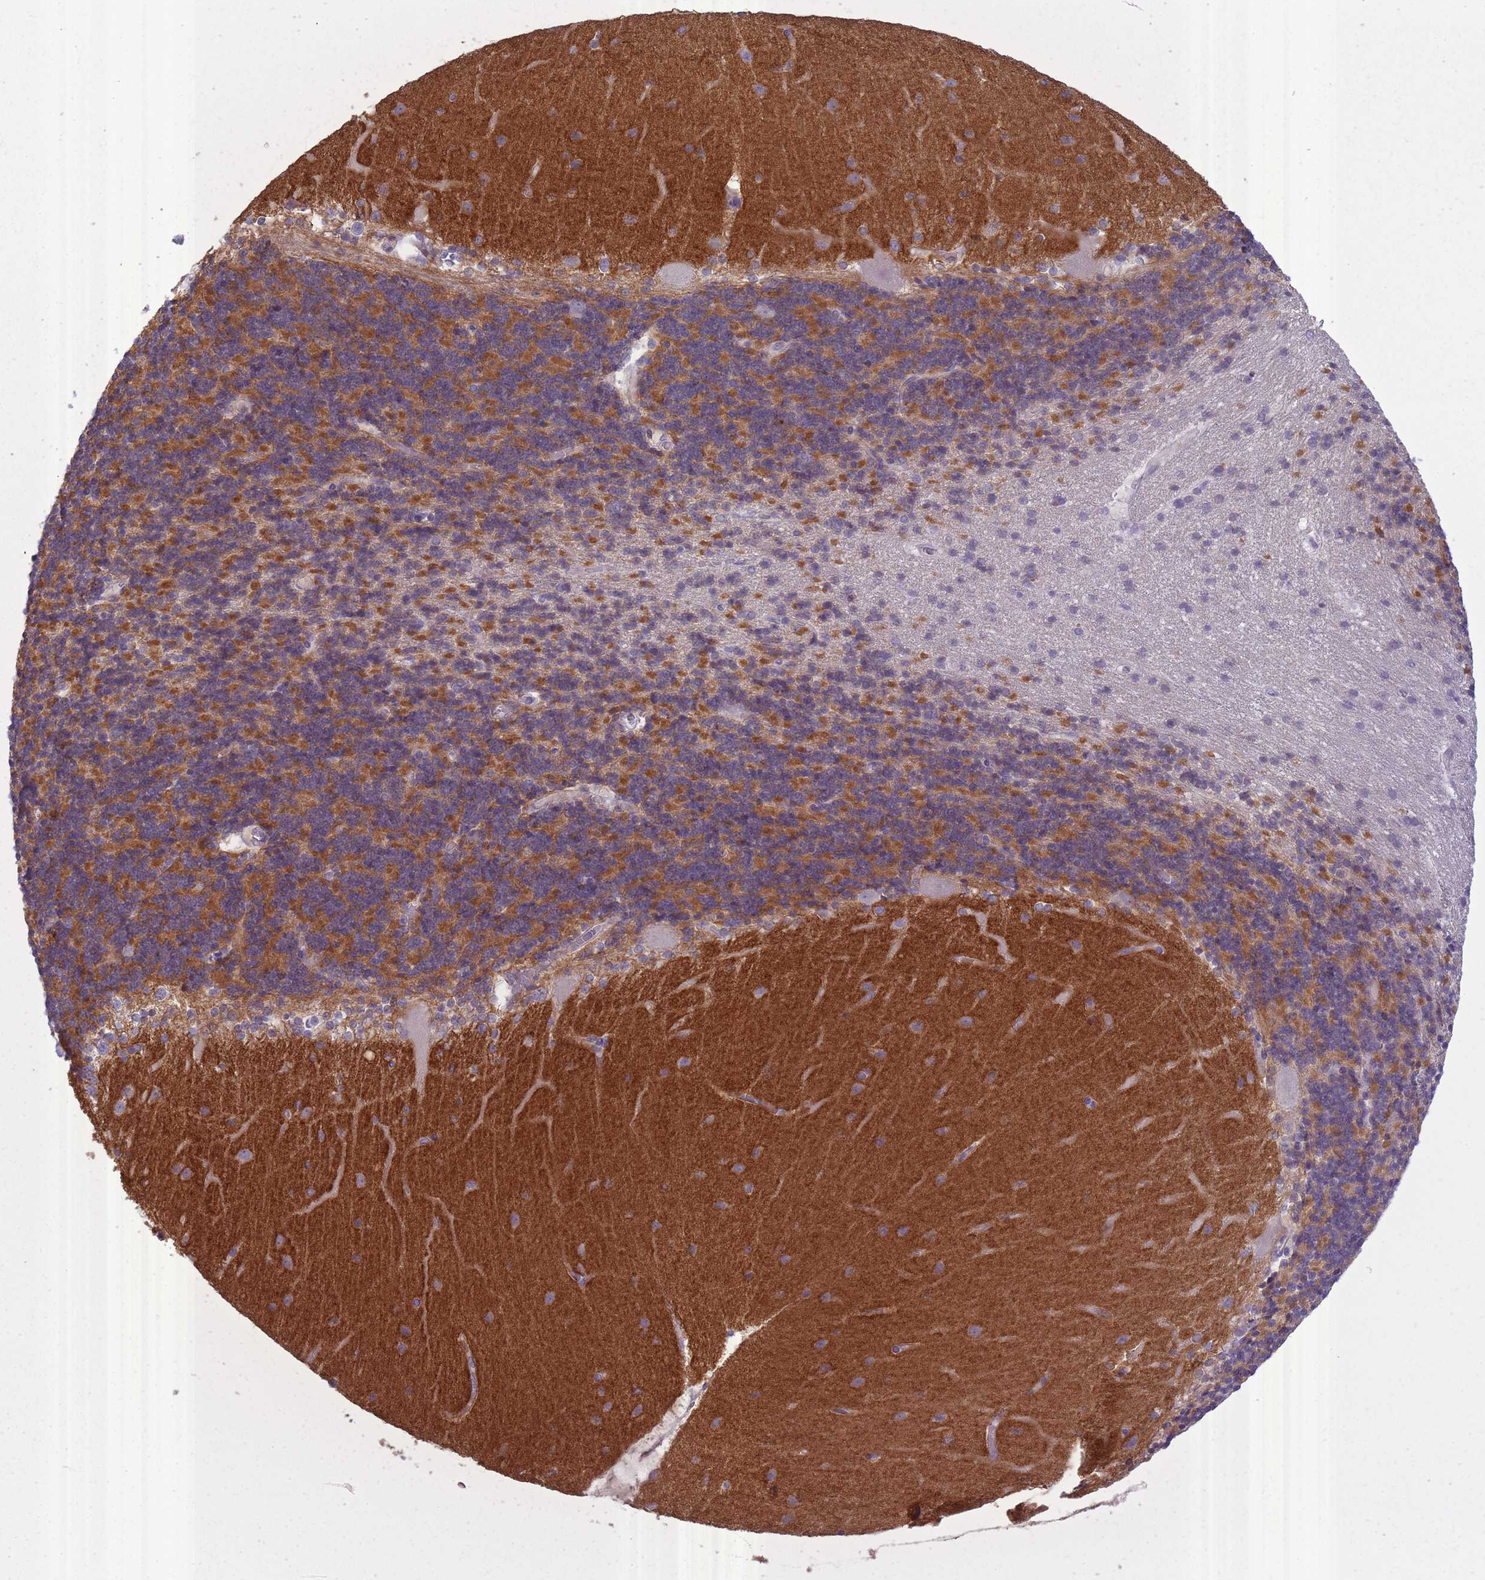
{"staining": {"intensity": "moderate", "quantity": "25%-75%", "location": "cytoplasmic/membranous"}, "tissue": "cerebellum", "cell_type": "Cells in granular layer", "image_type": "normal", "snomed": [{"axis": "morphology", "description": "Normal tissue, NOS"}, {"axis": "topography", "description": "Cerebellum"}], "caption": "The photomicrograph displays staining of normal cerebellum, revealing moderate cytoplasmic/membranous protein positivity (brown color) within cells in granular layer. Using DAB (brown) and hematoxylin (blue) stains, captured at high magnification using brightfield microscopy.", "gene": "SLC8A2", "patient": {"sex": "female", "age": 54}}